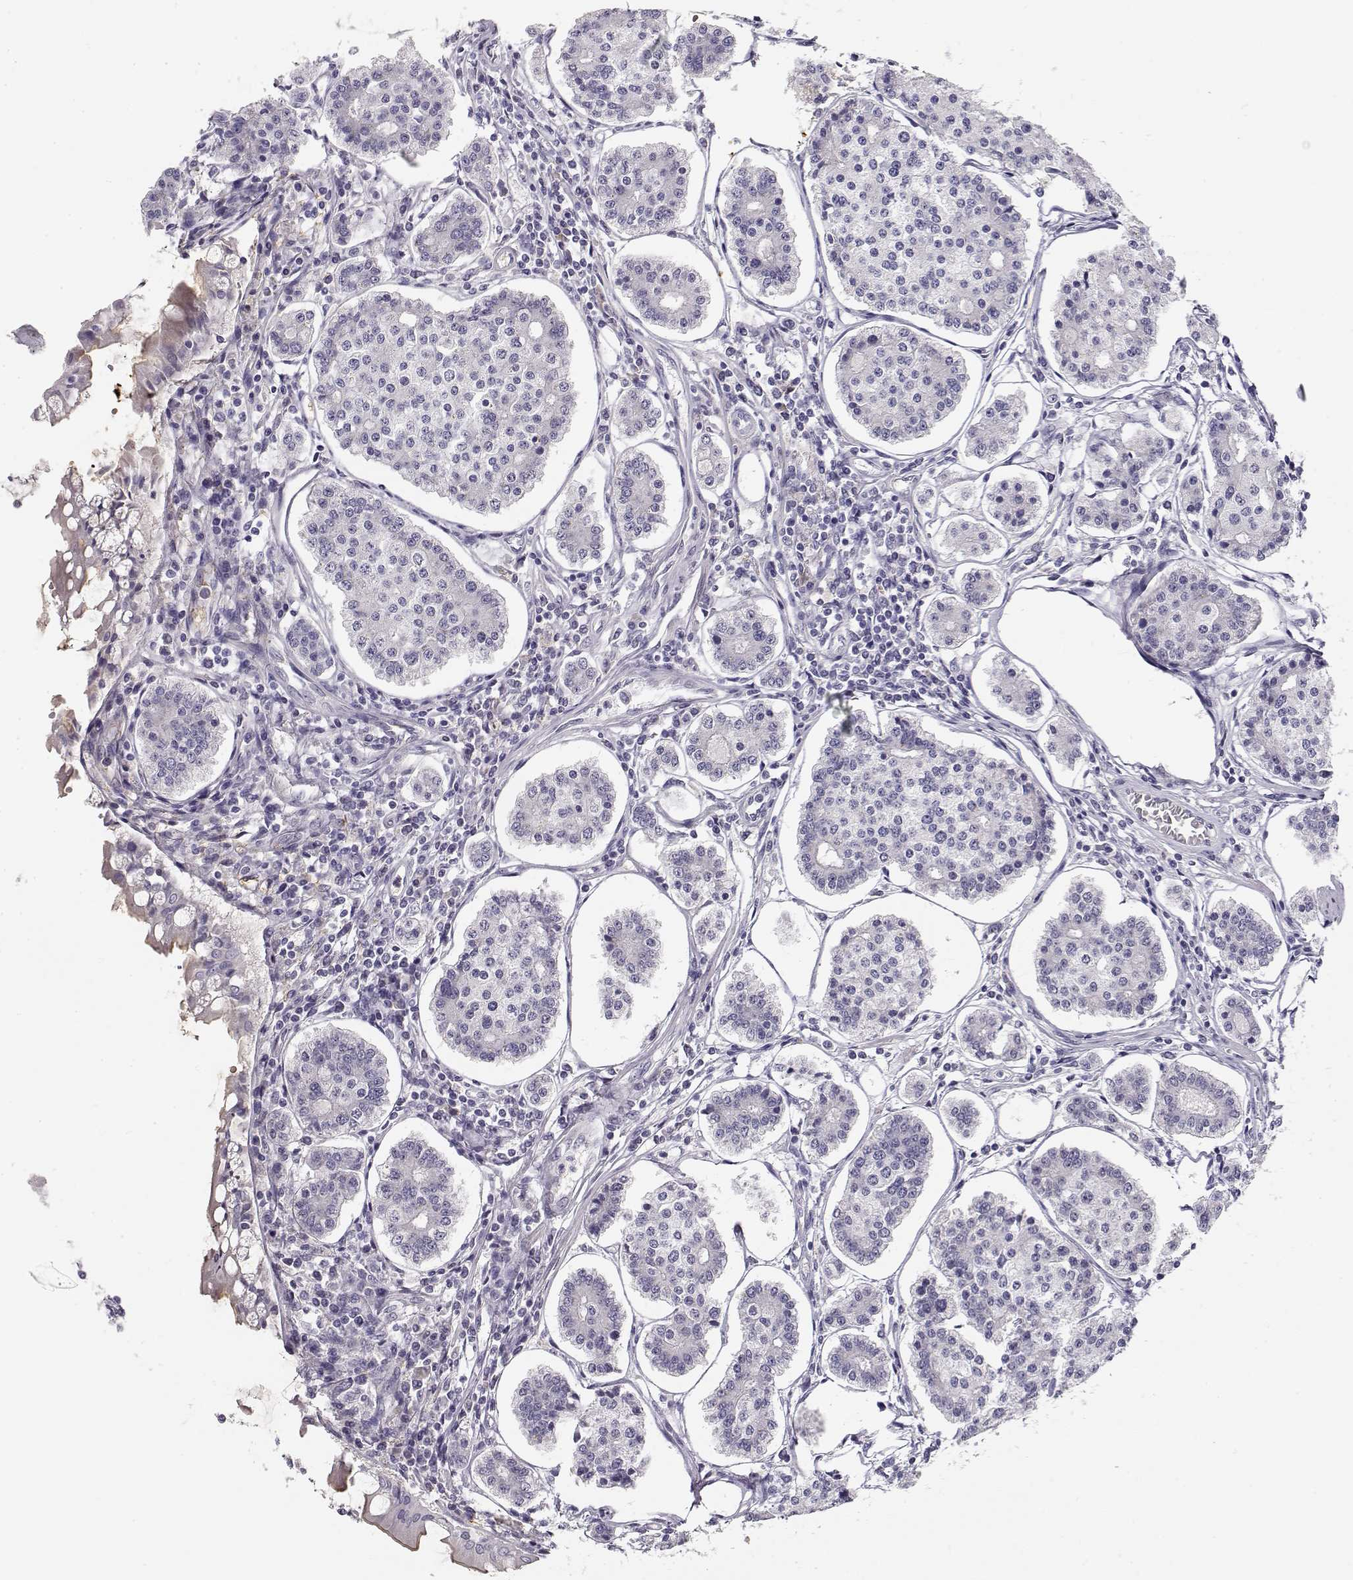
{"staining": {"intensity": "negative", "quantity": "none", "location": "none"}, "tissue": "carcinoid", "cell_type": "Tumor cells", "image_type": "cancer", "snomed": [{"axis": "morphology", "description": "Carcinoid, malignant, NOS"}, {"axis": "topography", "description": "Small intestine"}], "caption": "DAB (3,3'-diaminobenzidine) immunohistochemical staining of human carcinoid demonstrates no significant positivity in tumor cells.", "gene": "TTC26", "patient": {"sex": "female", "age": 65}}